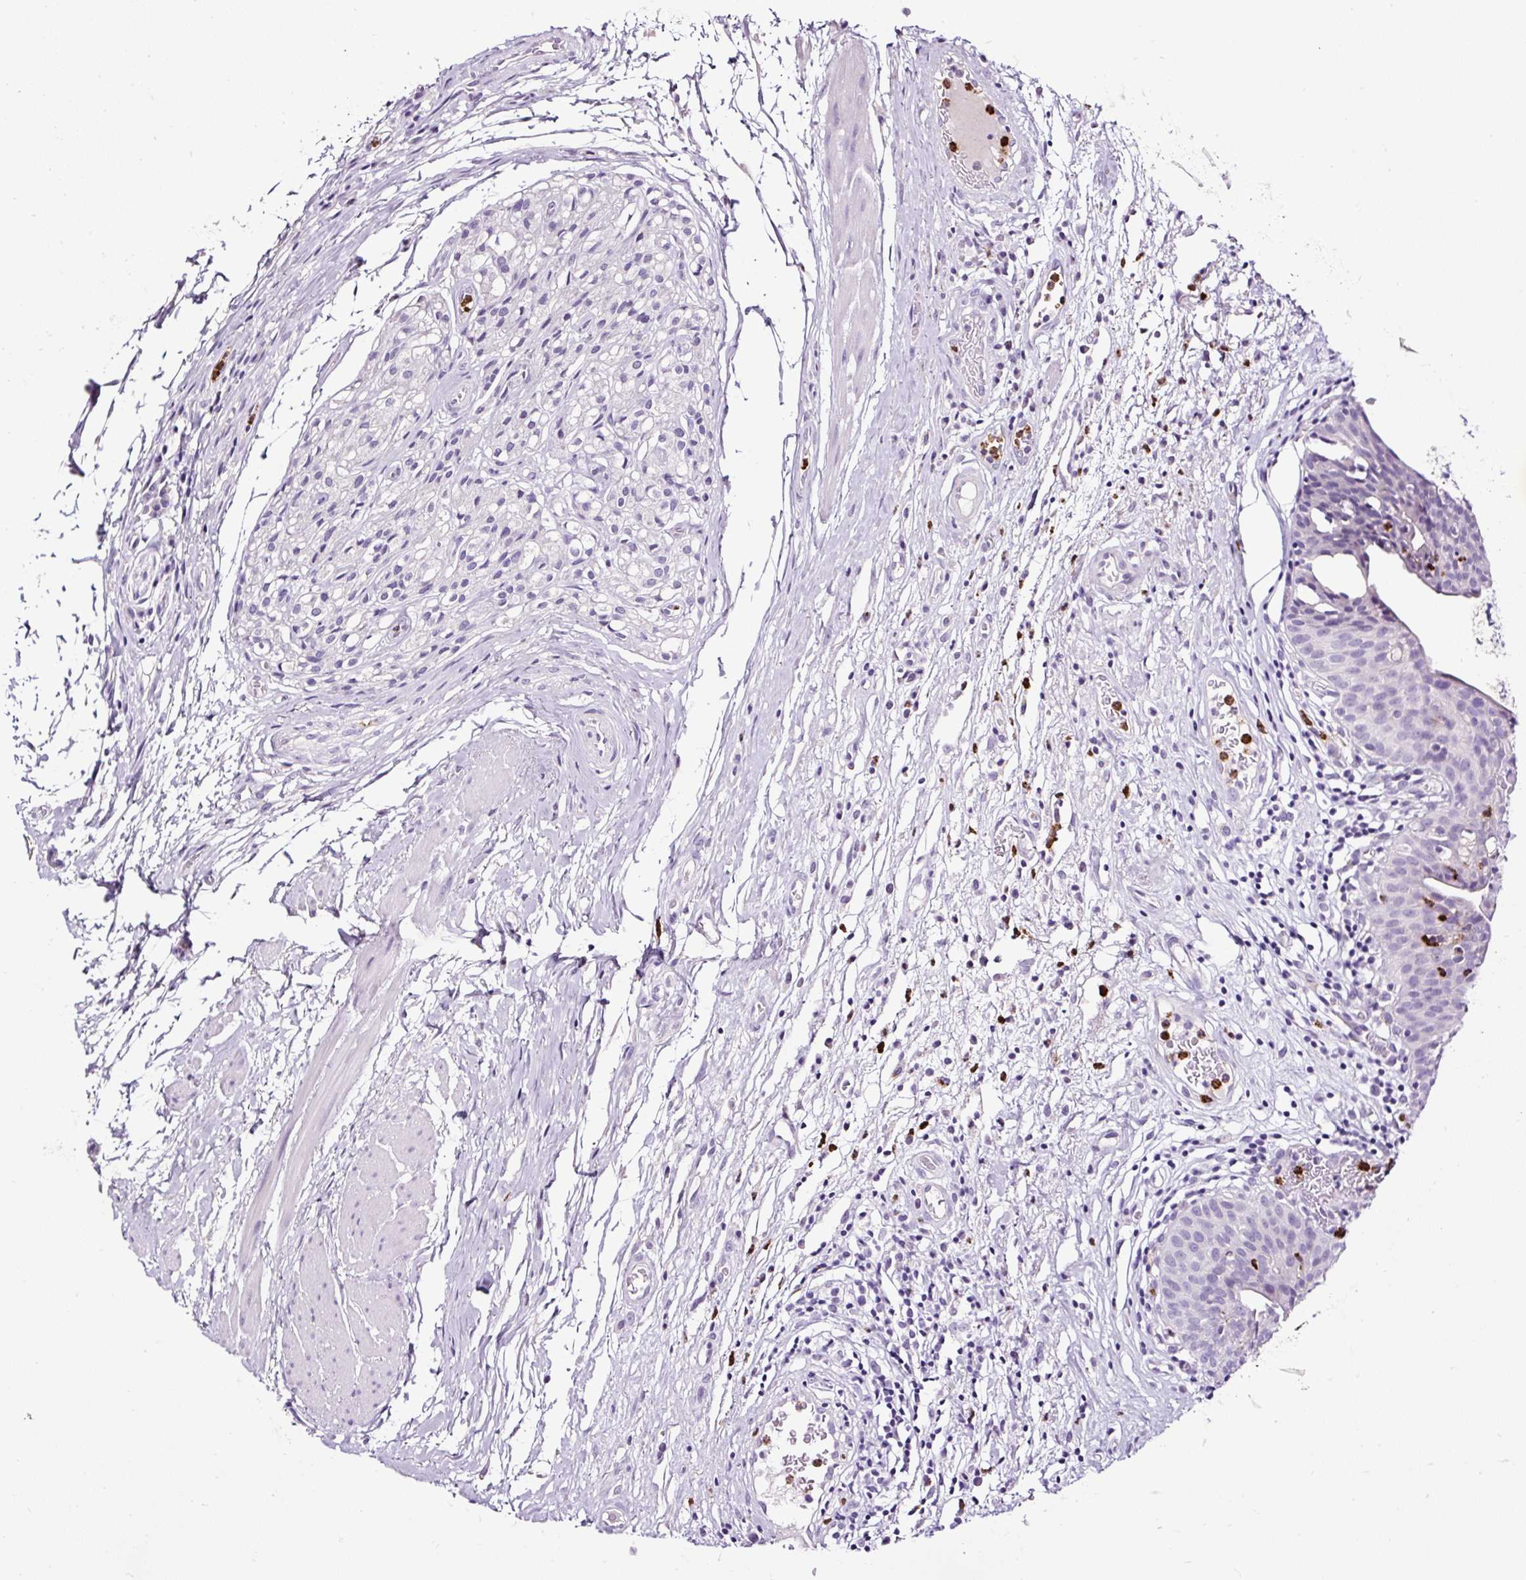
{"staining": {"intensity": "negative", "quantity": "none", "location": "none"}, "tissue": "urinary bladder", "cell_type": "Urothelial cells", "image_type": "normal", "snomed": [{"axis": "morphology", "description": "Normal tissue, NOS"}, {"axis": "morphology", "description": "Inflammation, NOS"}, {"axis": "topography", "description": "Urinary bladder"}], "caption": "IHC of unremarkable urinary bladder shows no expression in urothelial cells.", "gene": "SLC7A8", "patient": {"sex": "male", "age": 57}}